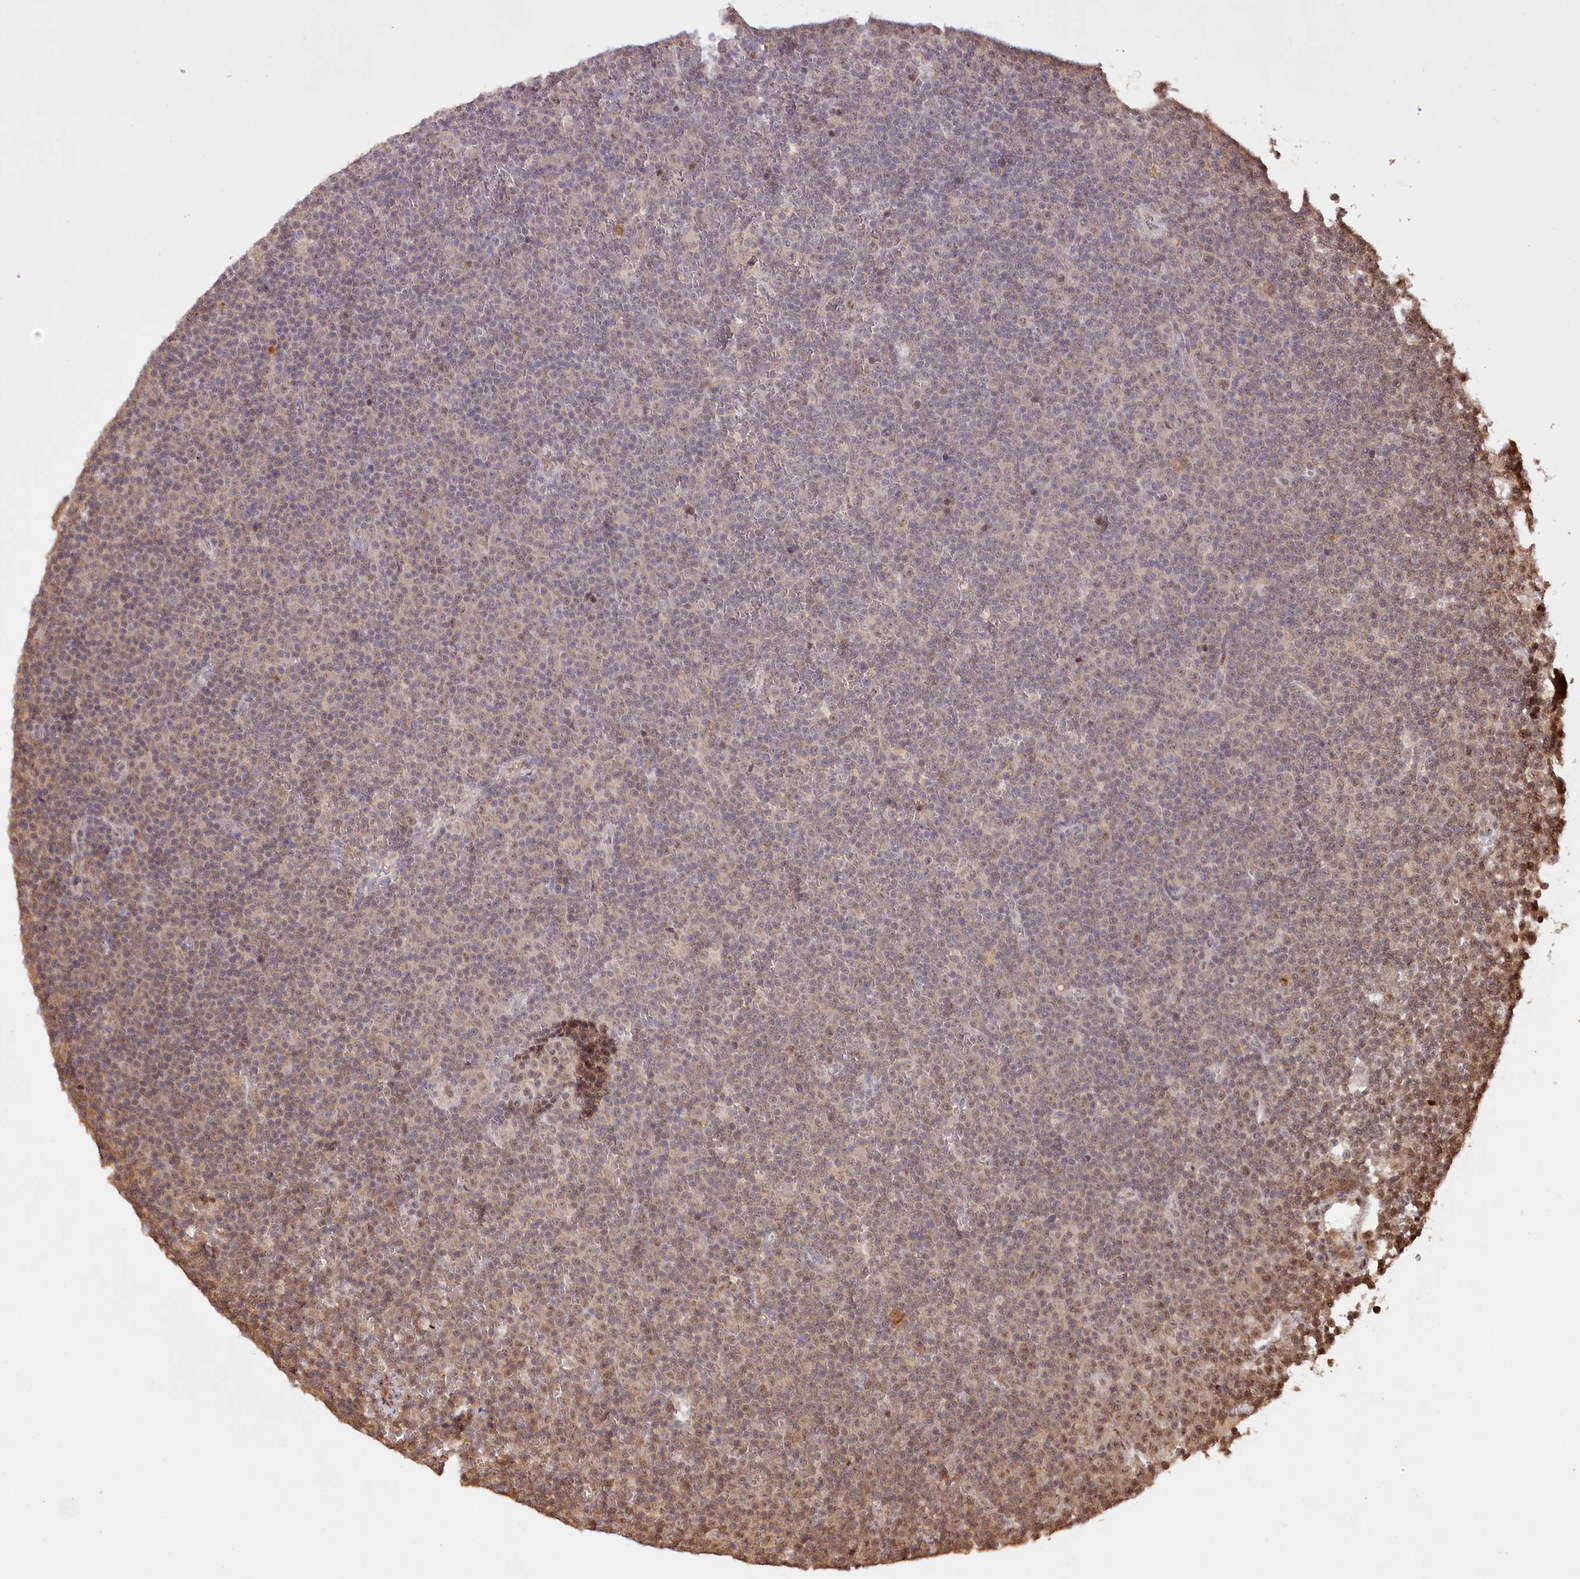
{"staining": {"intensity": "weak", "quantity": "<25%", "location": "nuclear"}, "tissue": "lymphoma", "cell_type": "Tumor cells", "image_type": "cancer", "snomed": [{"axis": "morphology", "description": "Malignant lymphoma, non-Hodgkin's type, Low grade"}, {"axis": "topography", "description": "Lymph node"}], "caption": "High power microscopy micrograph of an immunohistochemistry (IHC) micrograph of lymphoma, revealing no significant staining in tumor cells. (DAB immunohistochemistry (IHC), high magnification).", "gene": "PYROXD1", "patient": {"sex": "female", "age": 67}}